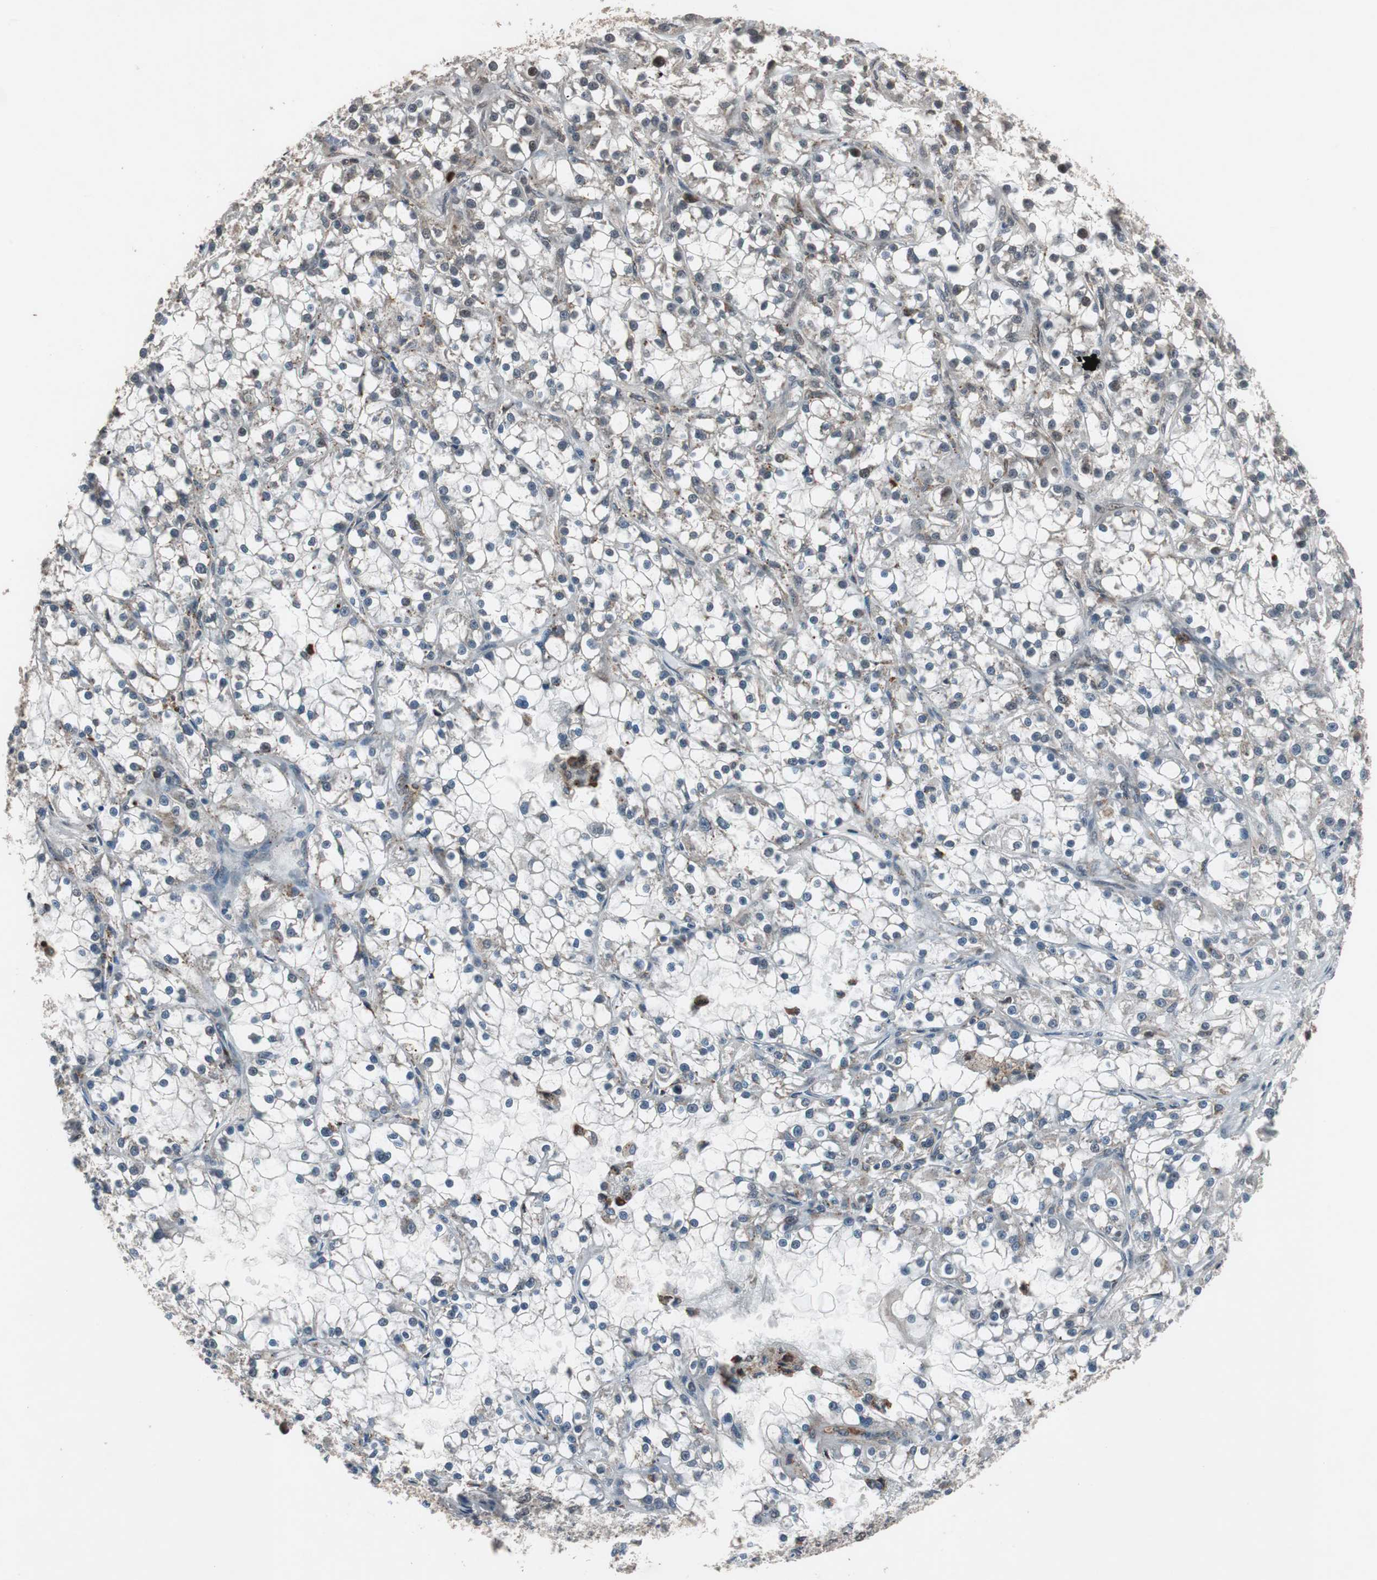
{"staining": {"intensity": "negative", "quantity": "none", "location": "none"}, "tissue": "renal cancer", "cell_type": "Tumor cells", "image_type": "cancer", "snomed": [{"axis": "morphology", "description": "Adenocarcinoma, NOS"}, {"axis": "topography", "description": "Kidney"}], "caption": "Immunohistochemical staining of human renal cancer demonstrates no significant staining in tumor cells.", "gene": "BOLA1", "patient": {"sex": "female", "age": 52}}